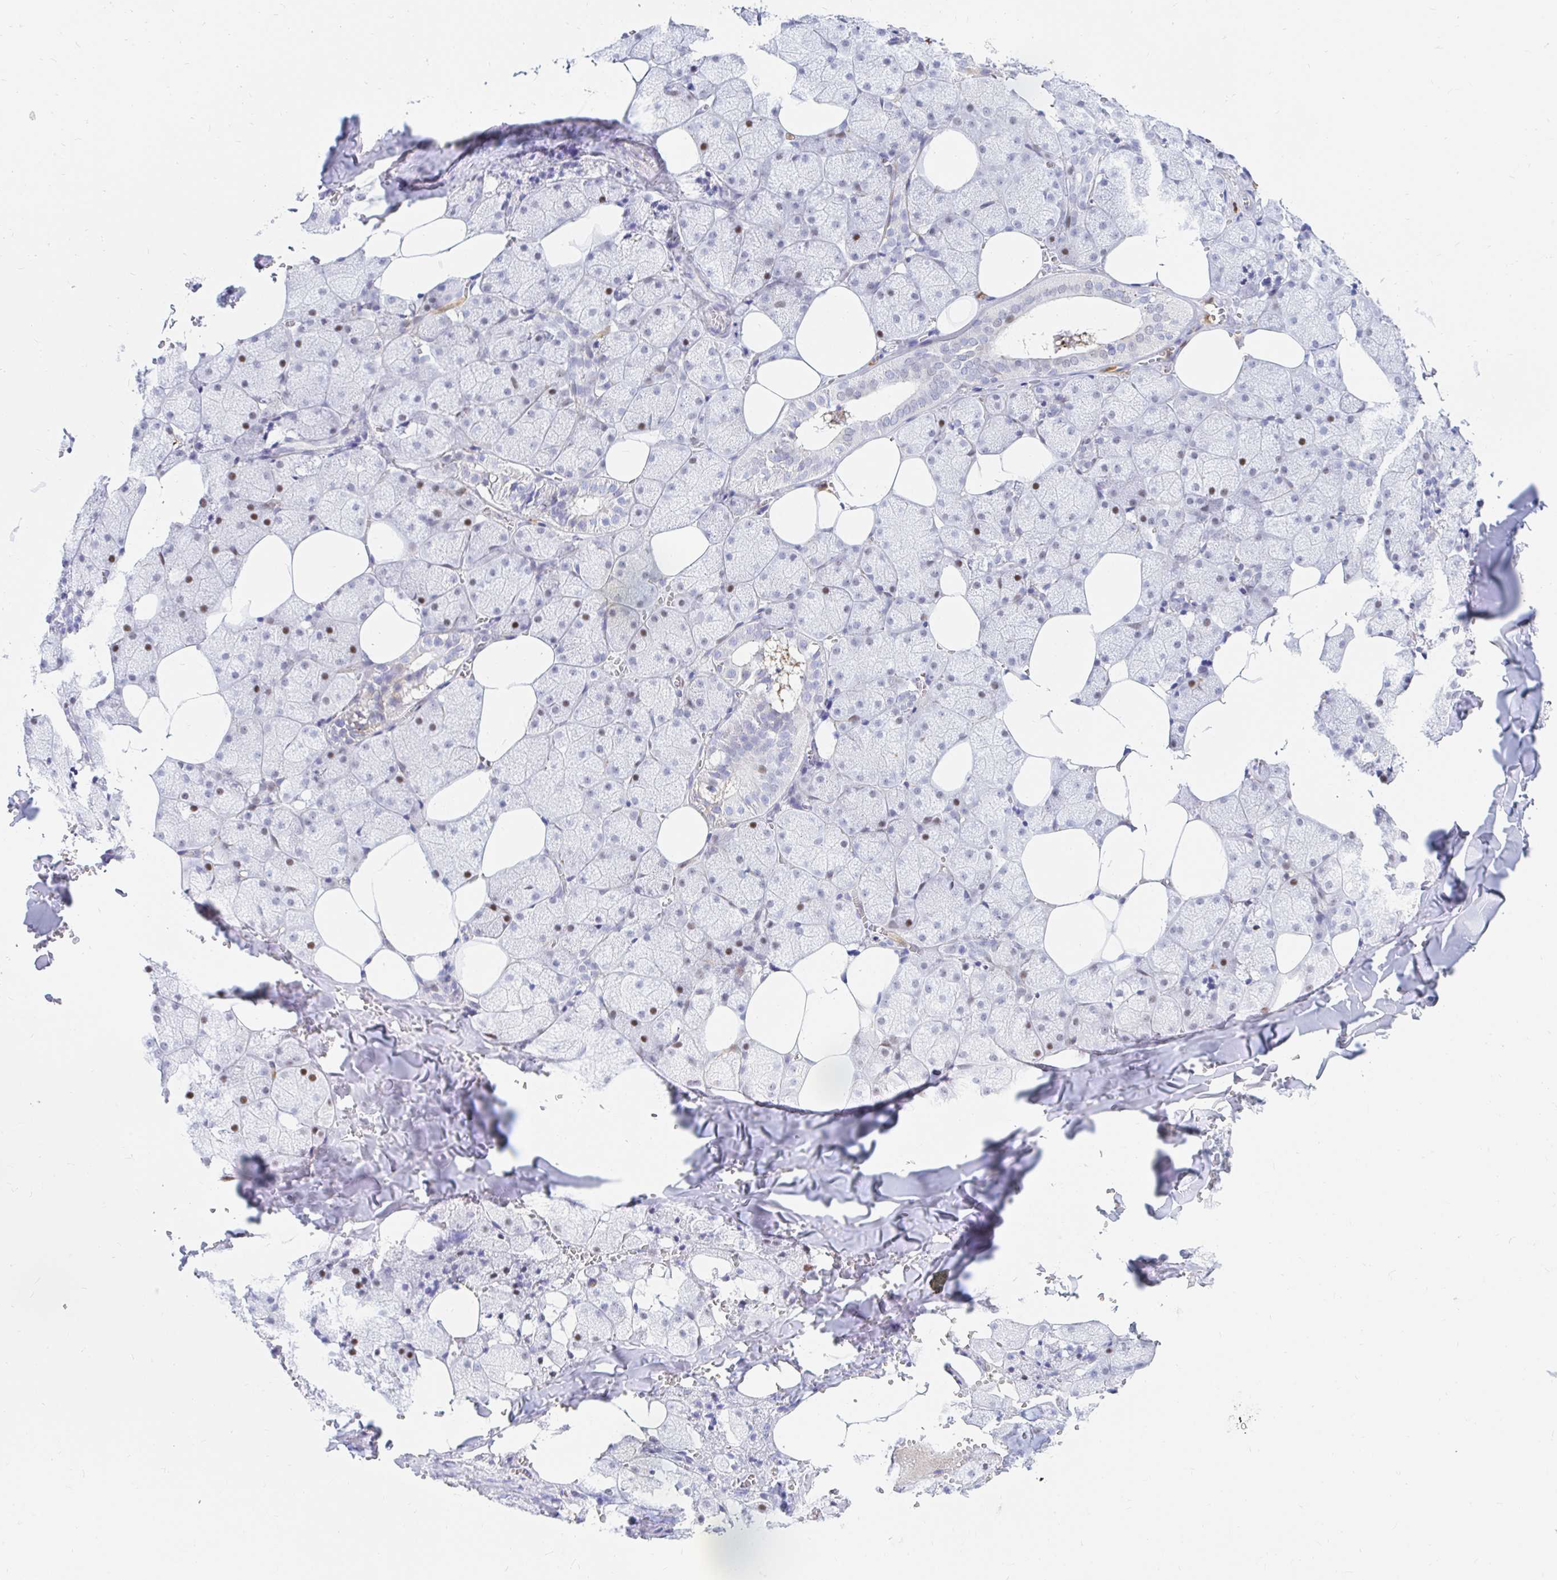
{"staining": {"intensity": "moderate", "quantity": "25%-75%", "location": "nuclear"}, "tissue": "salivary gland", "cell_type": "Glandular cells", "image_type": "normal", "snomed": [{"axis": "morphology", "description": "Normal tissue, NOS"}, {"axis": "topography", "description": "Salivary gland"}, {"axis": "topography", "description": "Peripheral nerve tissue"}], "caption": "Immunohistochemistry (IHC) micrograph of unremarkable salivary gland stained for a protein (brown), which exhibits medium levels of moderate nuclear staining in approximately 25%-75% of glandular cells.", "gene": "HINFP", "patient": {"sex": "male", "age": 38}}